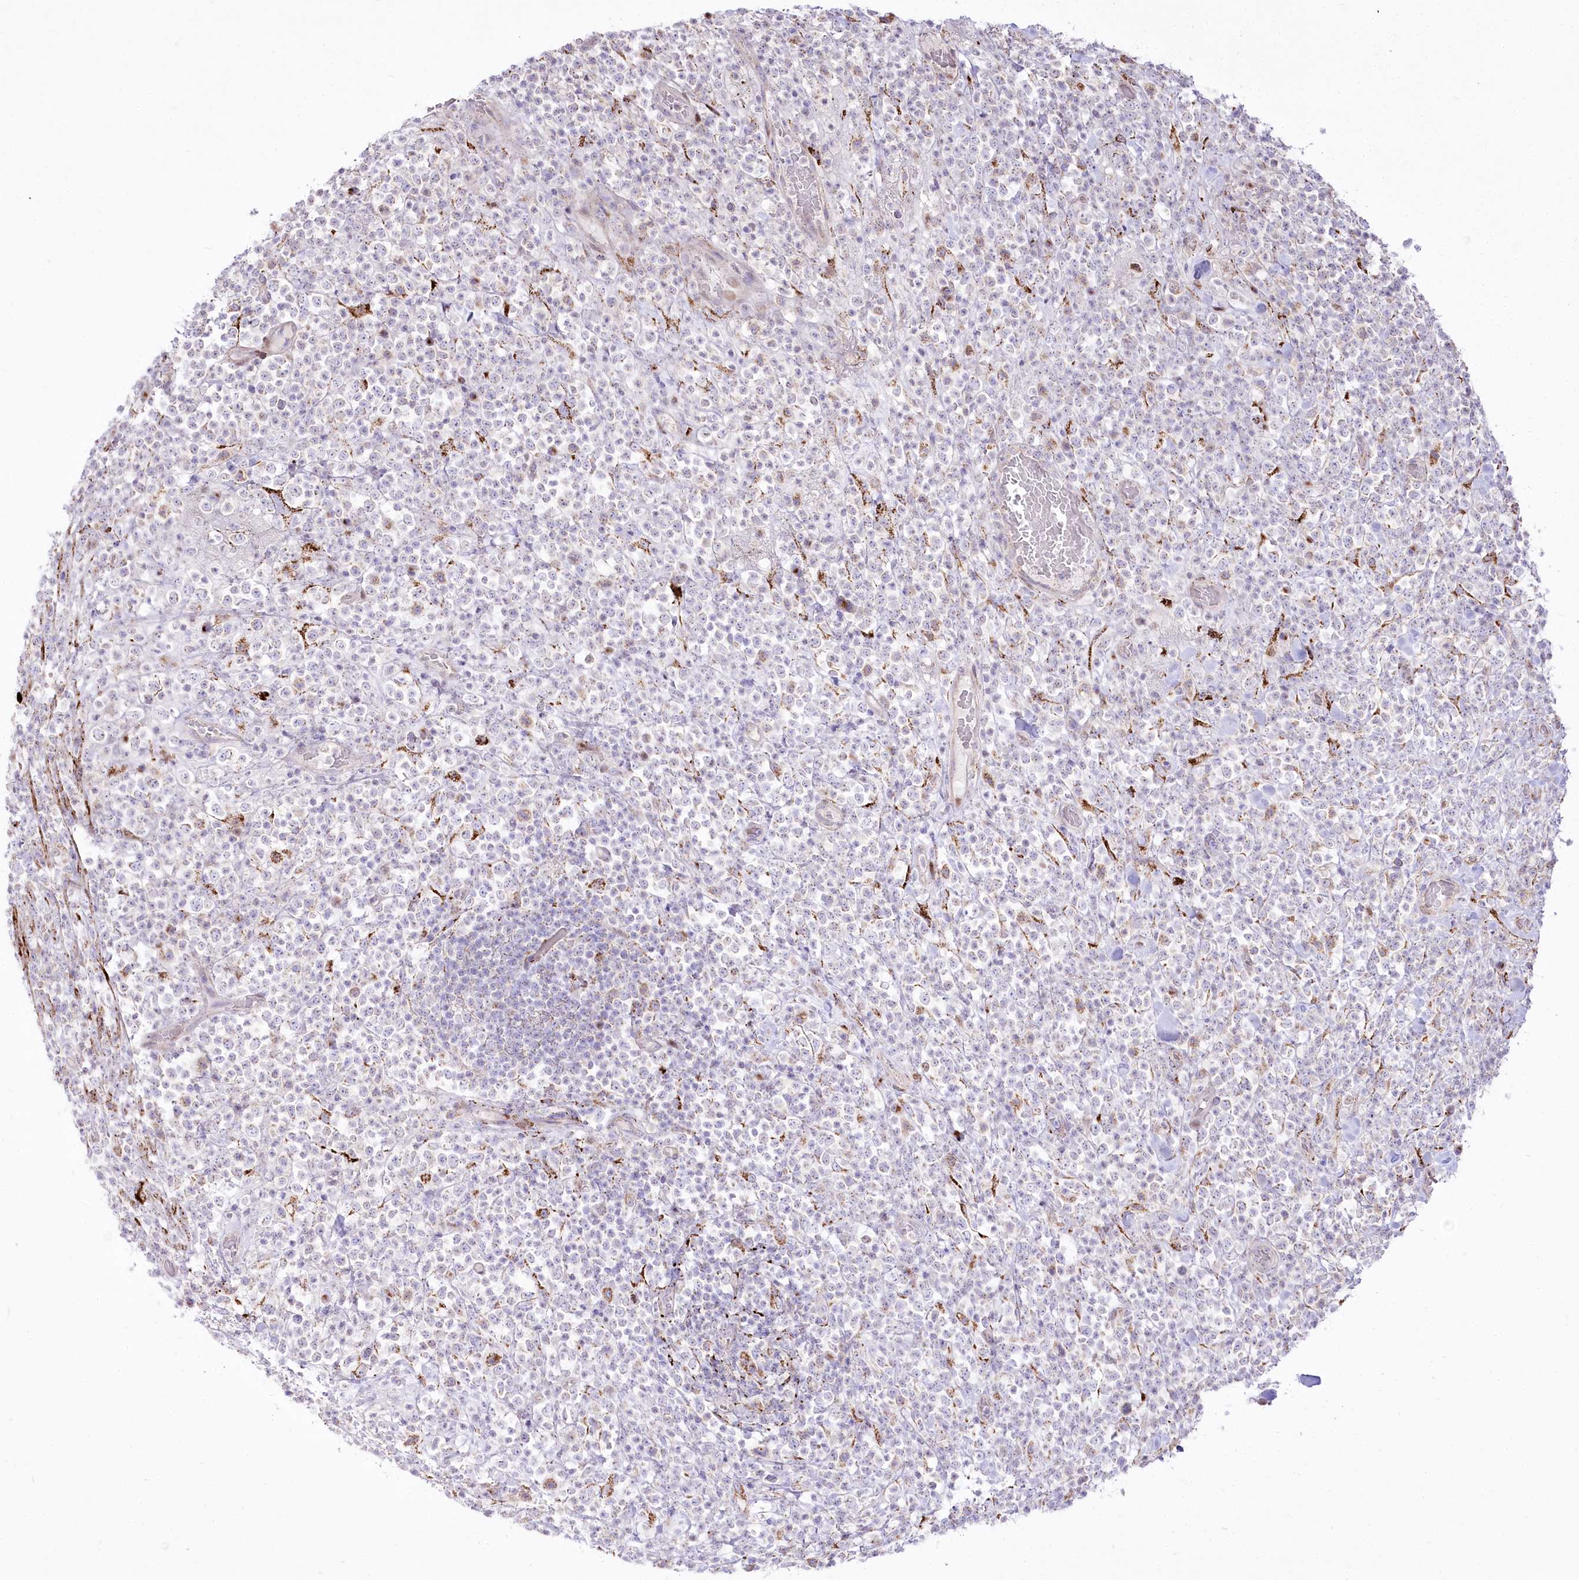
{"staining": {"intensity": "negative", "quantity": "none", "location": "none"}, "tissue": "lymphoma", "cell_type": "Tumor cells", "image_type": "cancer", "snomed": [{"axis": "morphology", "description": "Malignant lymphoma, non-Hodgkin's type, High grade"}, {"axis": "topography", "description": "Colon"}], "caption": "IHC micrograph of human lymphoma stained for a protein (brown), which exhibits no positivity in tumor cells.", "gene": "CEP164", "patient": {"sex": "female", "age": 53}}